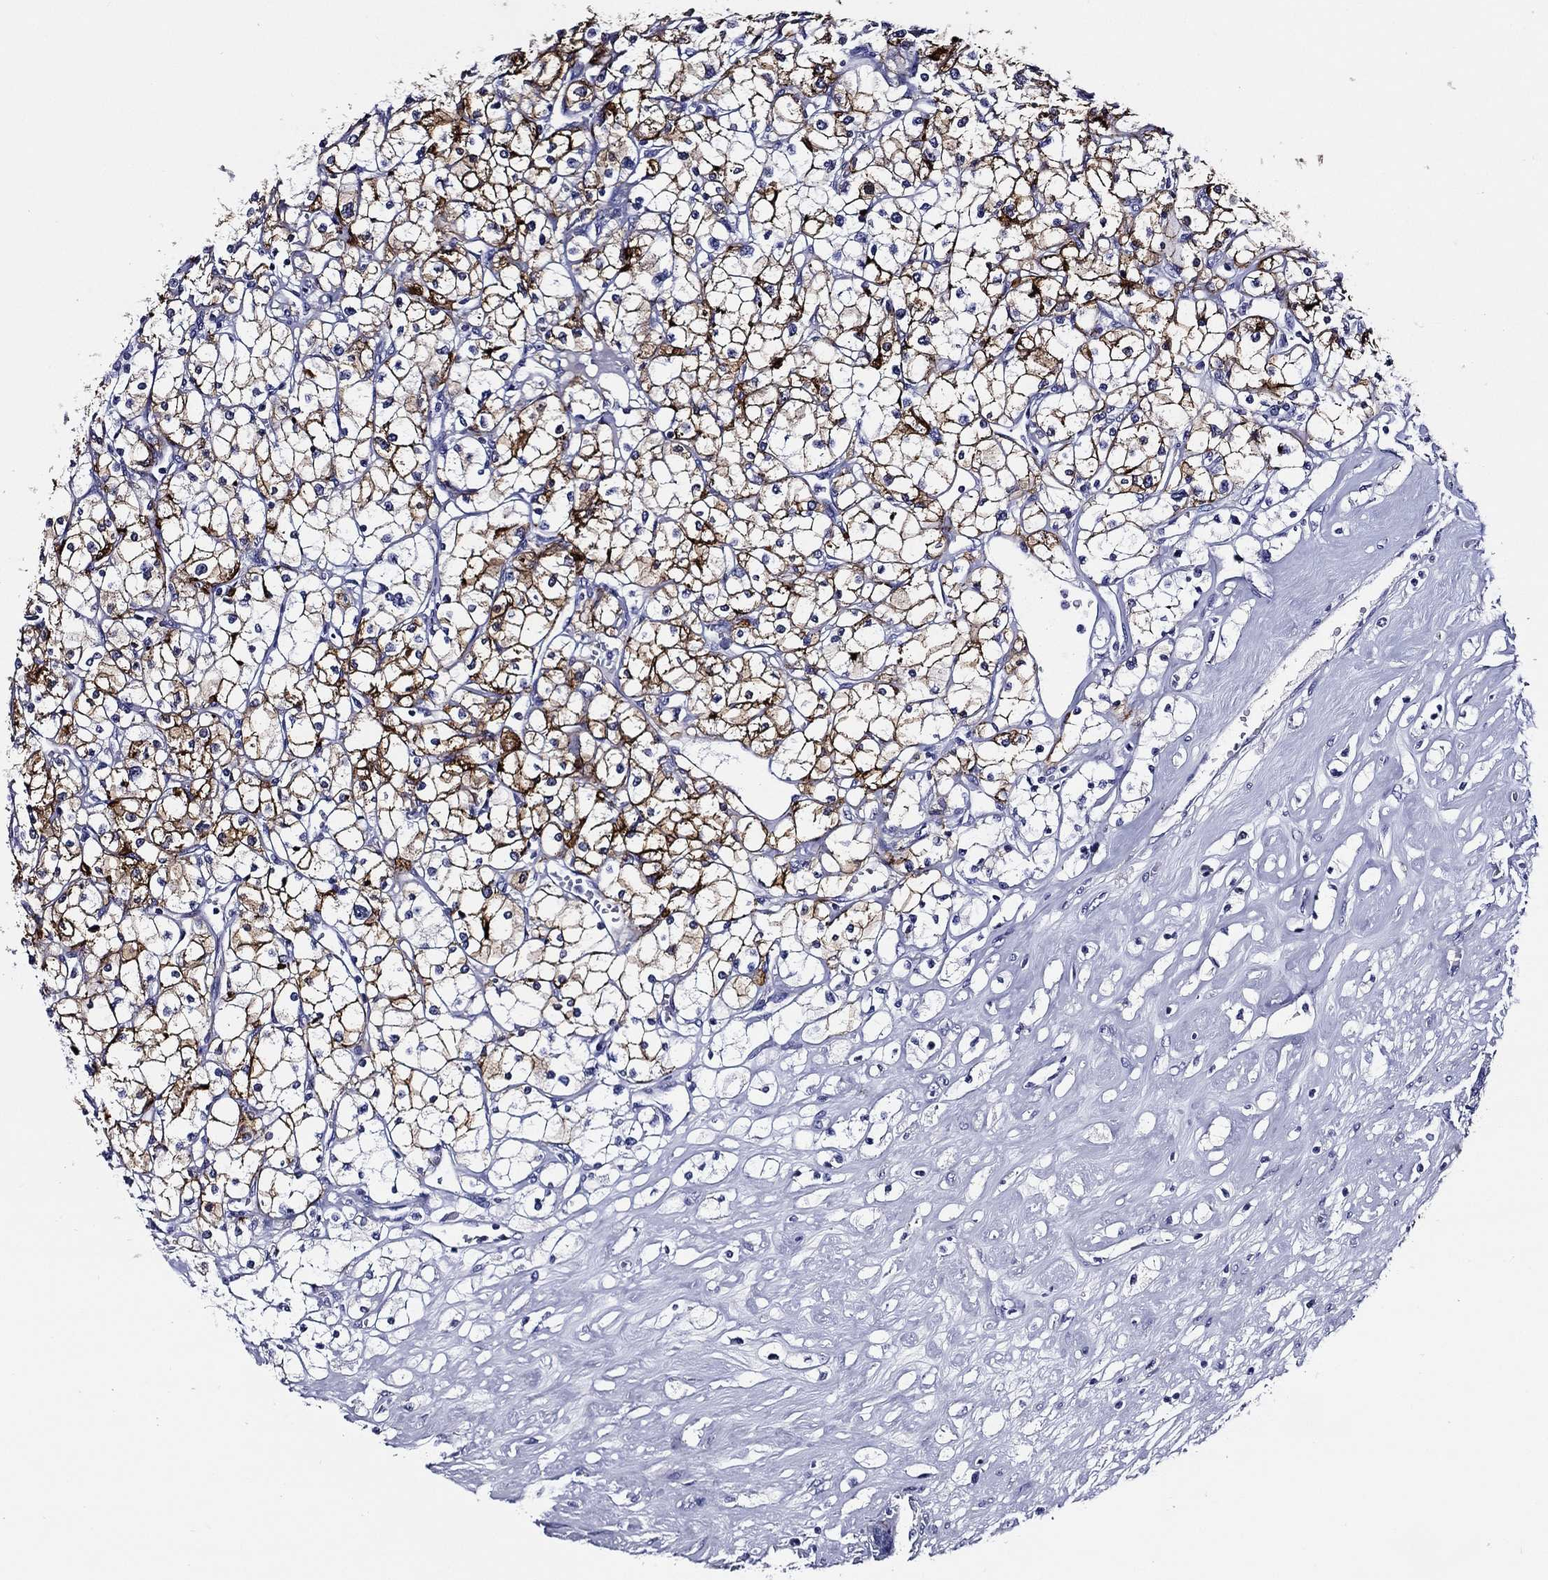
{"staining": {"intensity": "strong", "quantity": "25%-75%", "location": "cytoplasmic/membranous"}, "tissue": "renal cancer", "cell_type": "Tumor cells", "image_type": "cancer", "snomed": [{"axis": "morphology", "description": "Adenocarcinoma, NOS"}, {"axis": "topography", "description": "Kidney"}], "caption": "Protein staining of renal adenocarcinoma tissue exhibits strong cytoplasmic/membranous positivity in approximately 25%-75% of tumor cells.", "gene": "ACE2", "patient": {"sex": "male", "age": 67}}